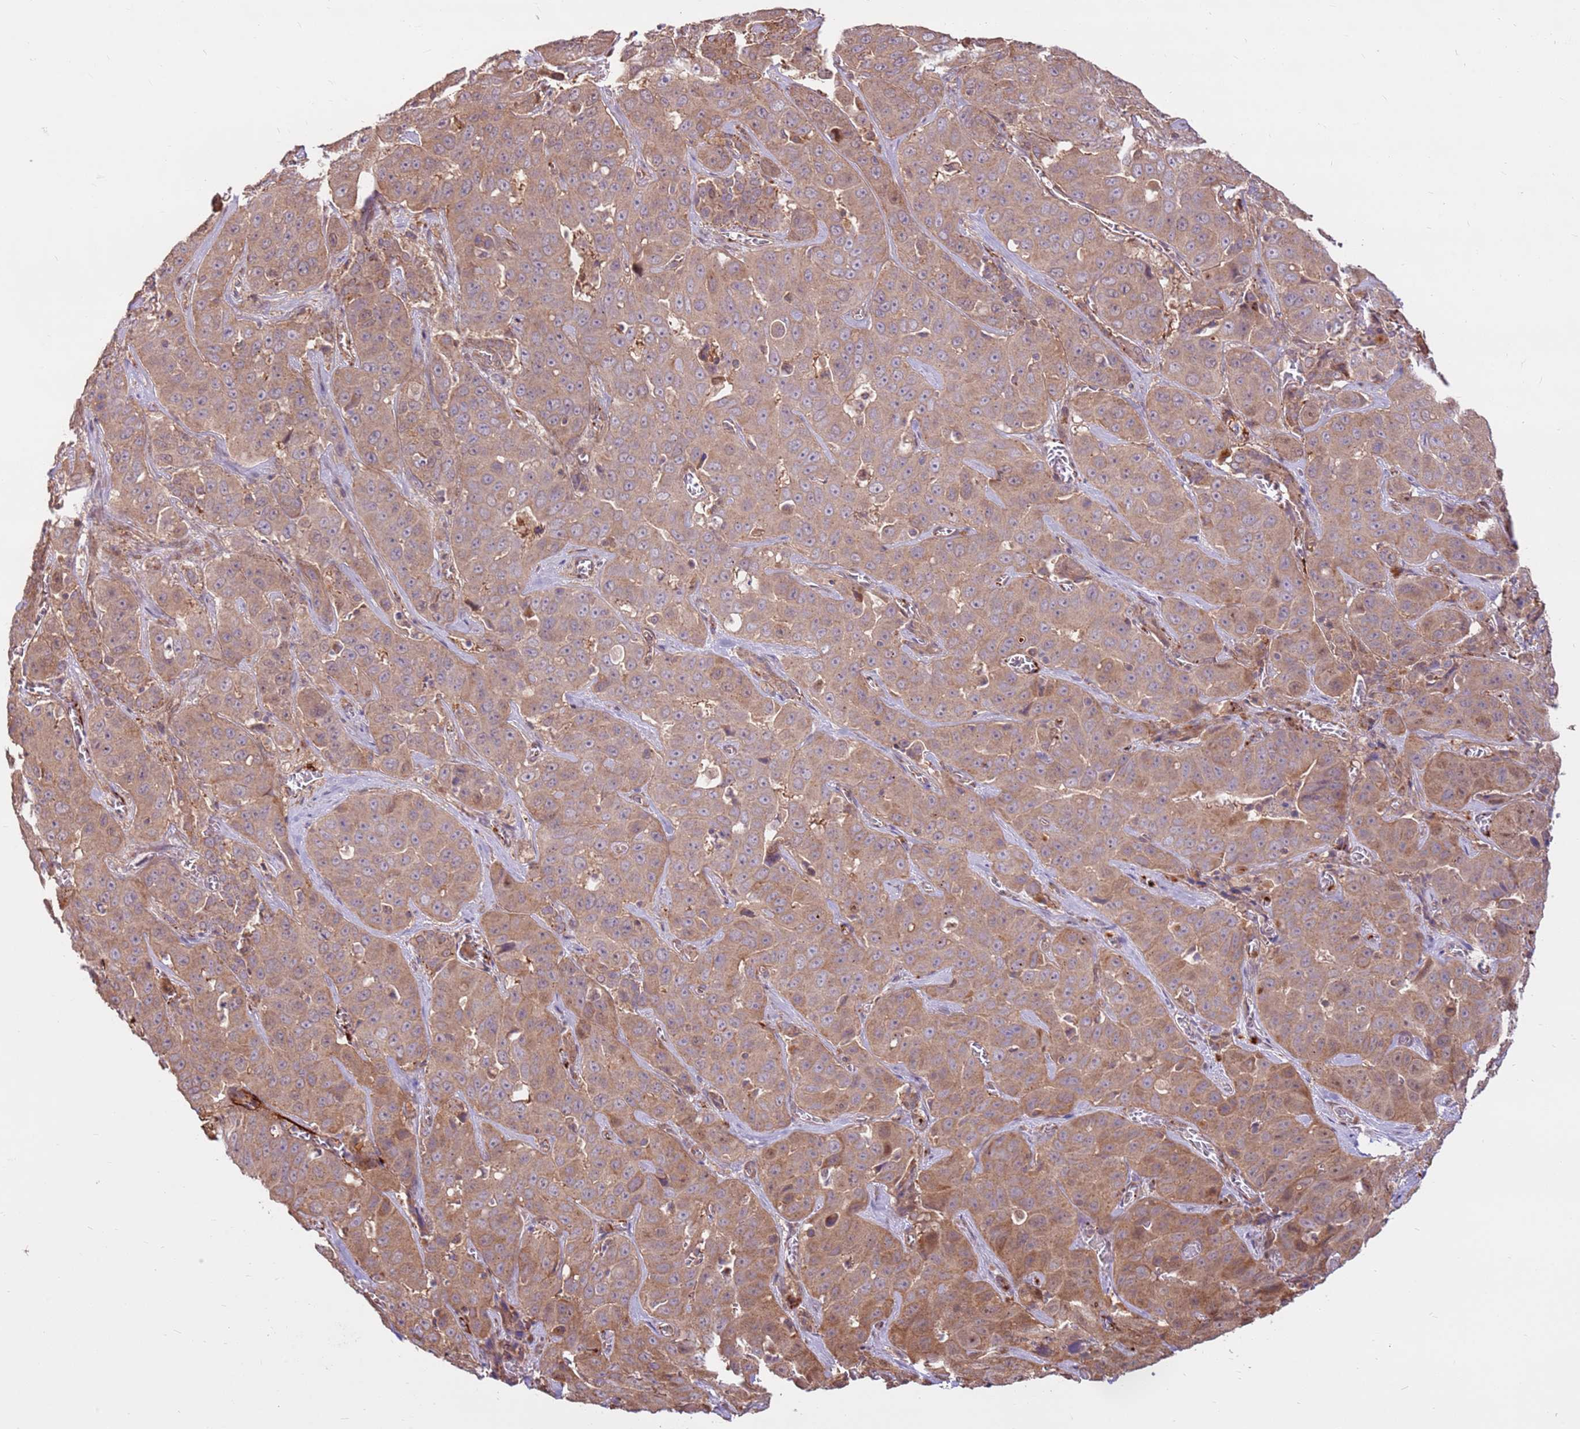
{"staining": {"intensity": "weak", "quantity": ">75%", "location": "cytoplasmic/membranous"}, "tissue": "liver cancer", "cell_type": "Tumor cells", "image_type": "cancer", "snomed": [{"axis": "morphology", "description": "Cholangiocarcinoma"}, {"axis": "topography", "description": "Liver"}], "caption": "Immunohistochemical staining of liver cholangiocarcinoma demonstrates weak cytoplasmic/membranous protein staining in about >75% of tumor cells.", "gene": "CCDC112", "patient": {"sex": "female", "age": 52}}